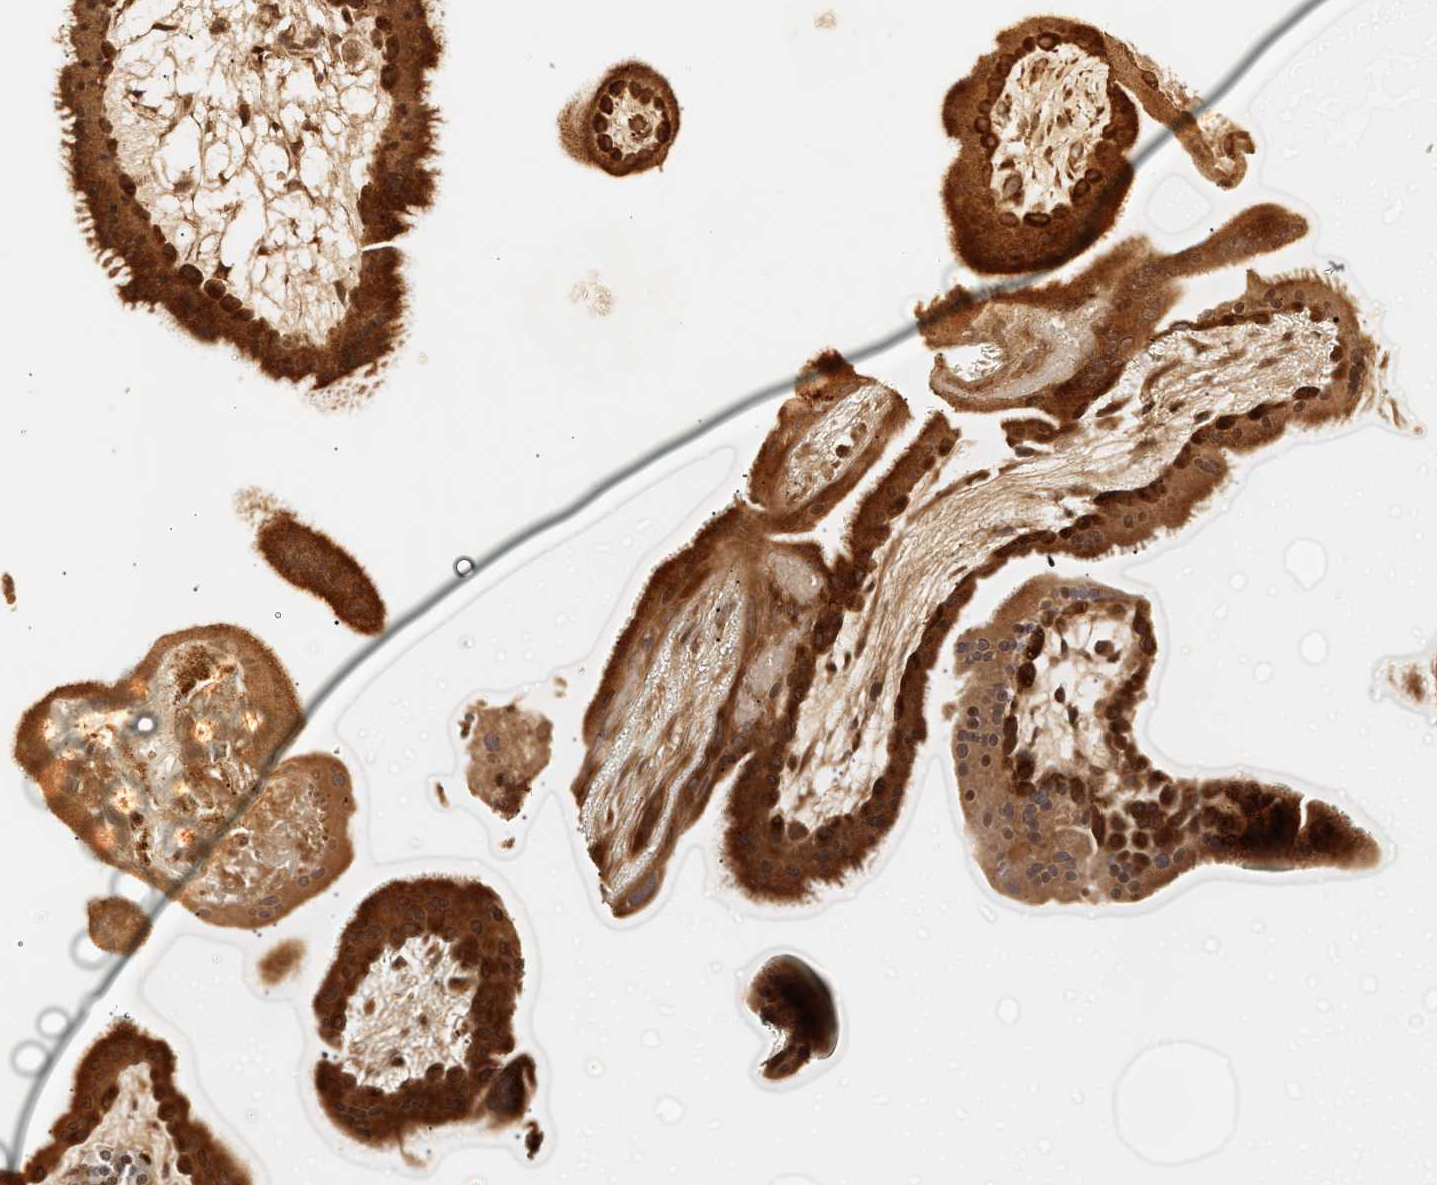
{"staining": {"intensity": "strong", "quantity": ">75%", "location": "cytoplasmic/membranous"}, "tissue": "placenta", "cell_type": "Trophoblastic cells", "image_type": "normal", "snomed": [{"axis": "morphology", "description": "Normal tissue, NOS"}, {"axis": "topography", "description": "Placenta"}], "caption": "Trophoblastic cells demonstrate strong cytoplasmic/membranous expression in about >75% of cells in benign placenta. The staining was performed using DAB, with brown indicating positive protein expression. Nuclei are stained blue with hematoxylin.", "gene": "IMPDH2", "patient": {"sex": "female", "age": 19}}